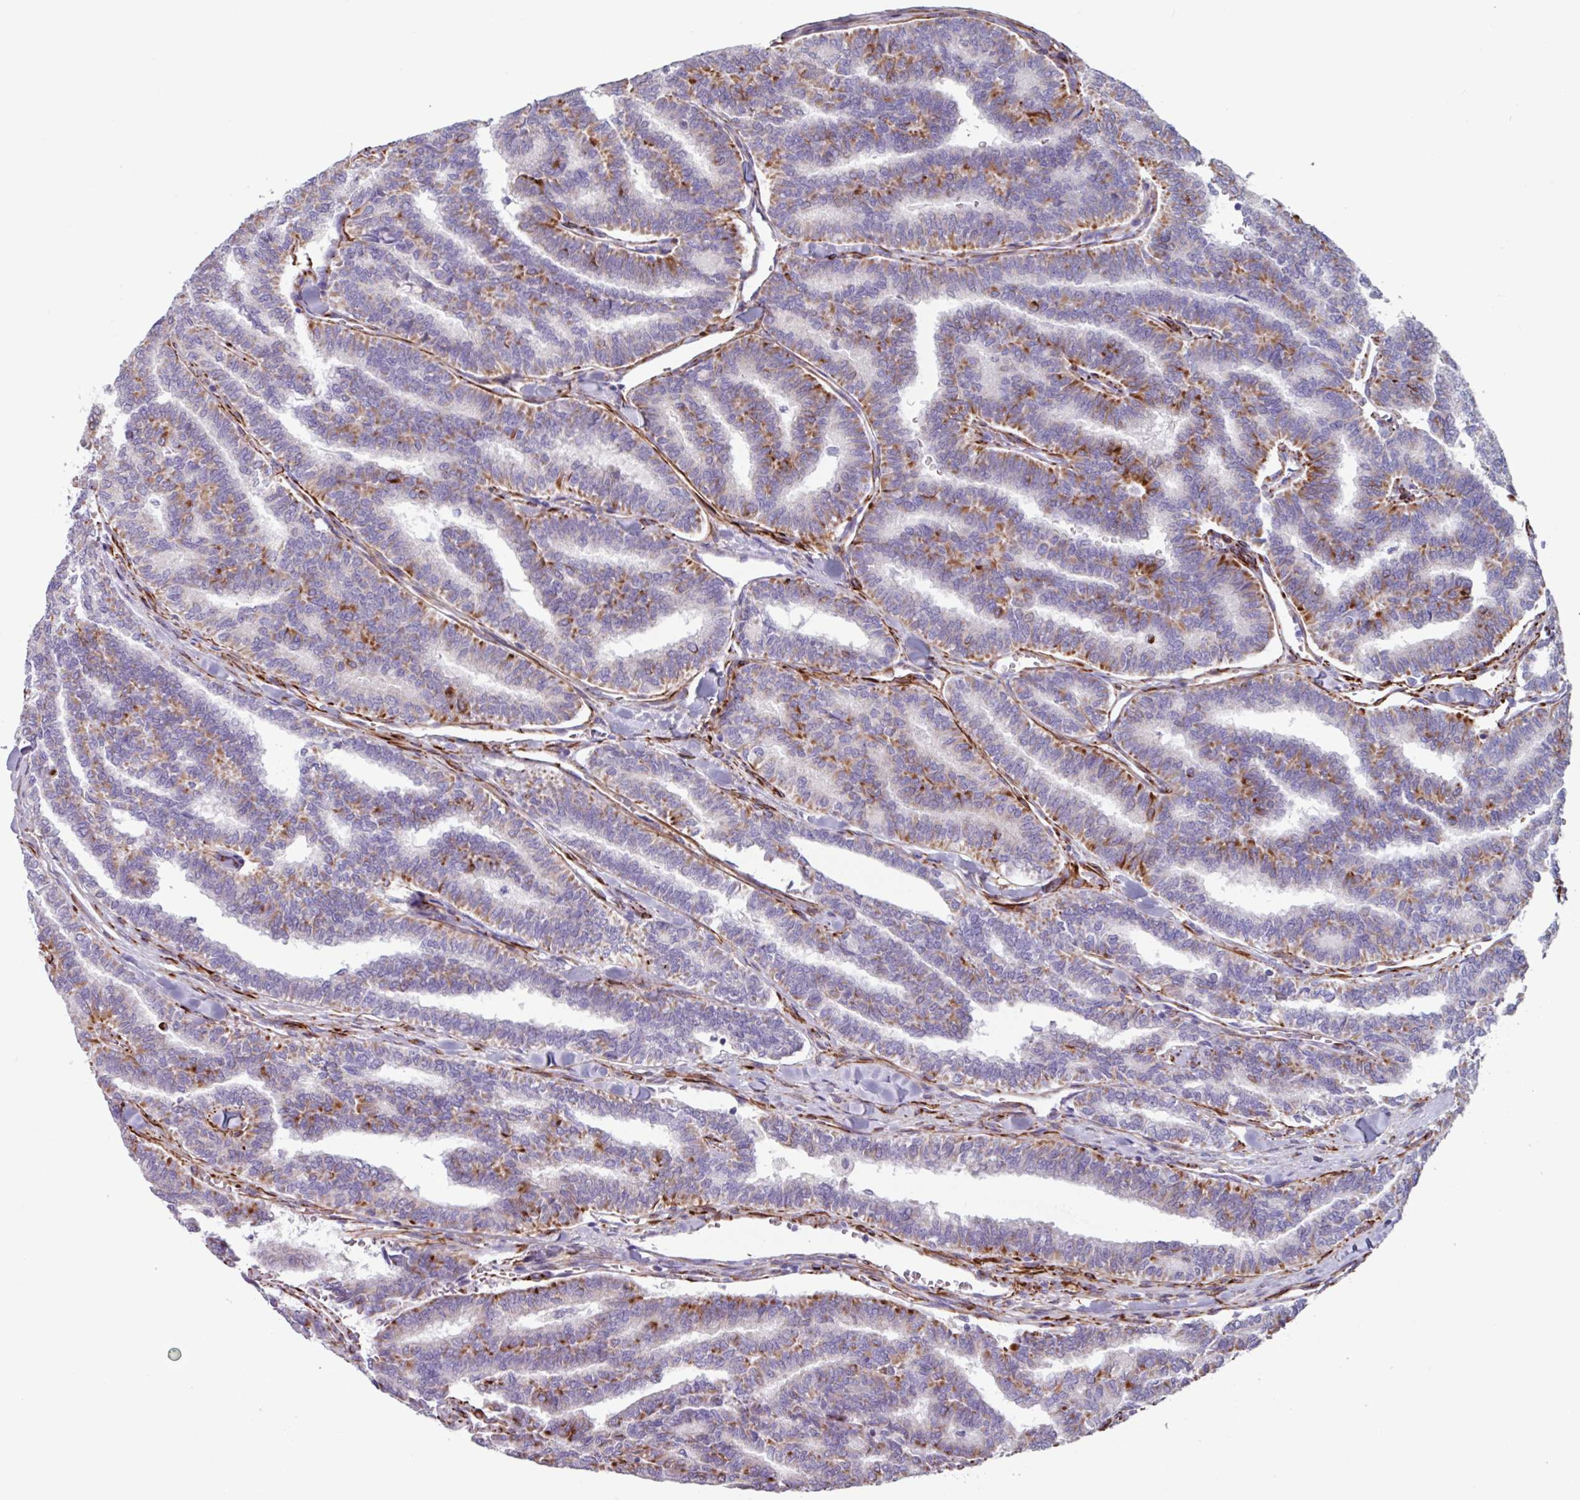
{"staining": {"intensity": "strong", "quantity": "25%-75%", "location": "cytoplasmic/membranous"}, "tissue": "thyroid cancer", "cell_type": "Tumor cells", "image_type": "cancer", "snomed": [{"axis": "morphology", "description": "Papillary adenocarcinoma, NOS"}, {"axis": "topography", "description": "Thyroid gland"}], "caption": "Protein expression by immunohistochemistry (IHC) displays strong cytoplasmic/membranous expression in approximately 25%-75% of tumor cells in thyroid cancer (papillary adenocarcinoma).", "gene": "BTD", "patient": {"sex": "female", "age": 35}}